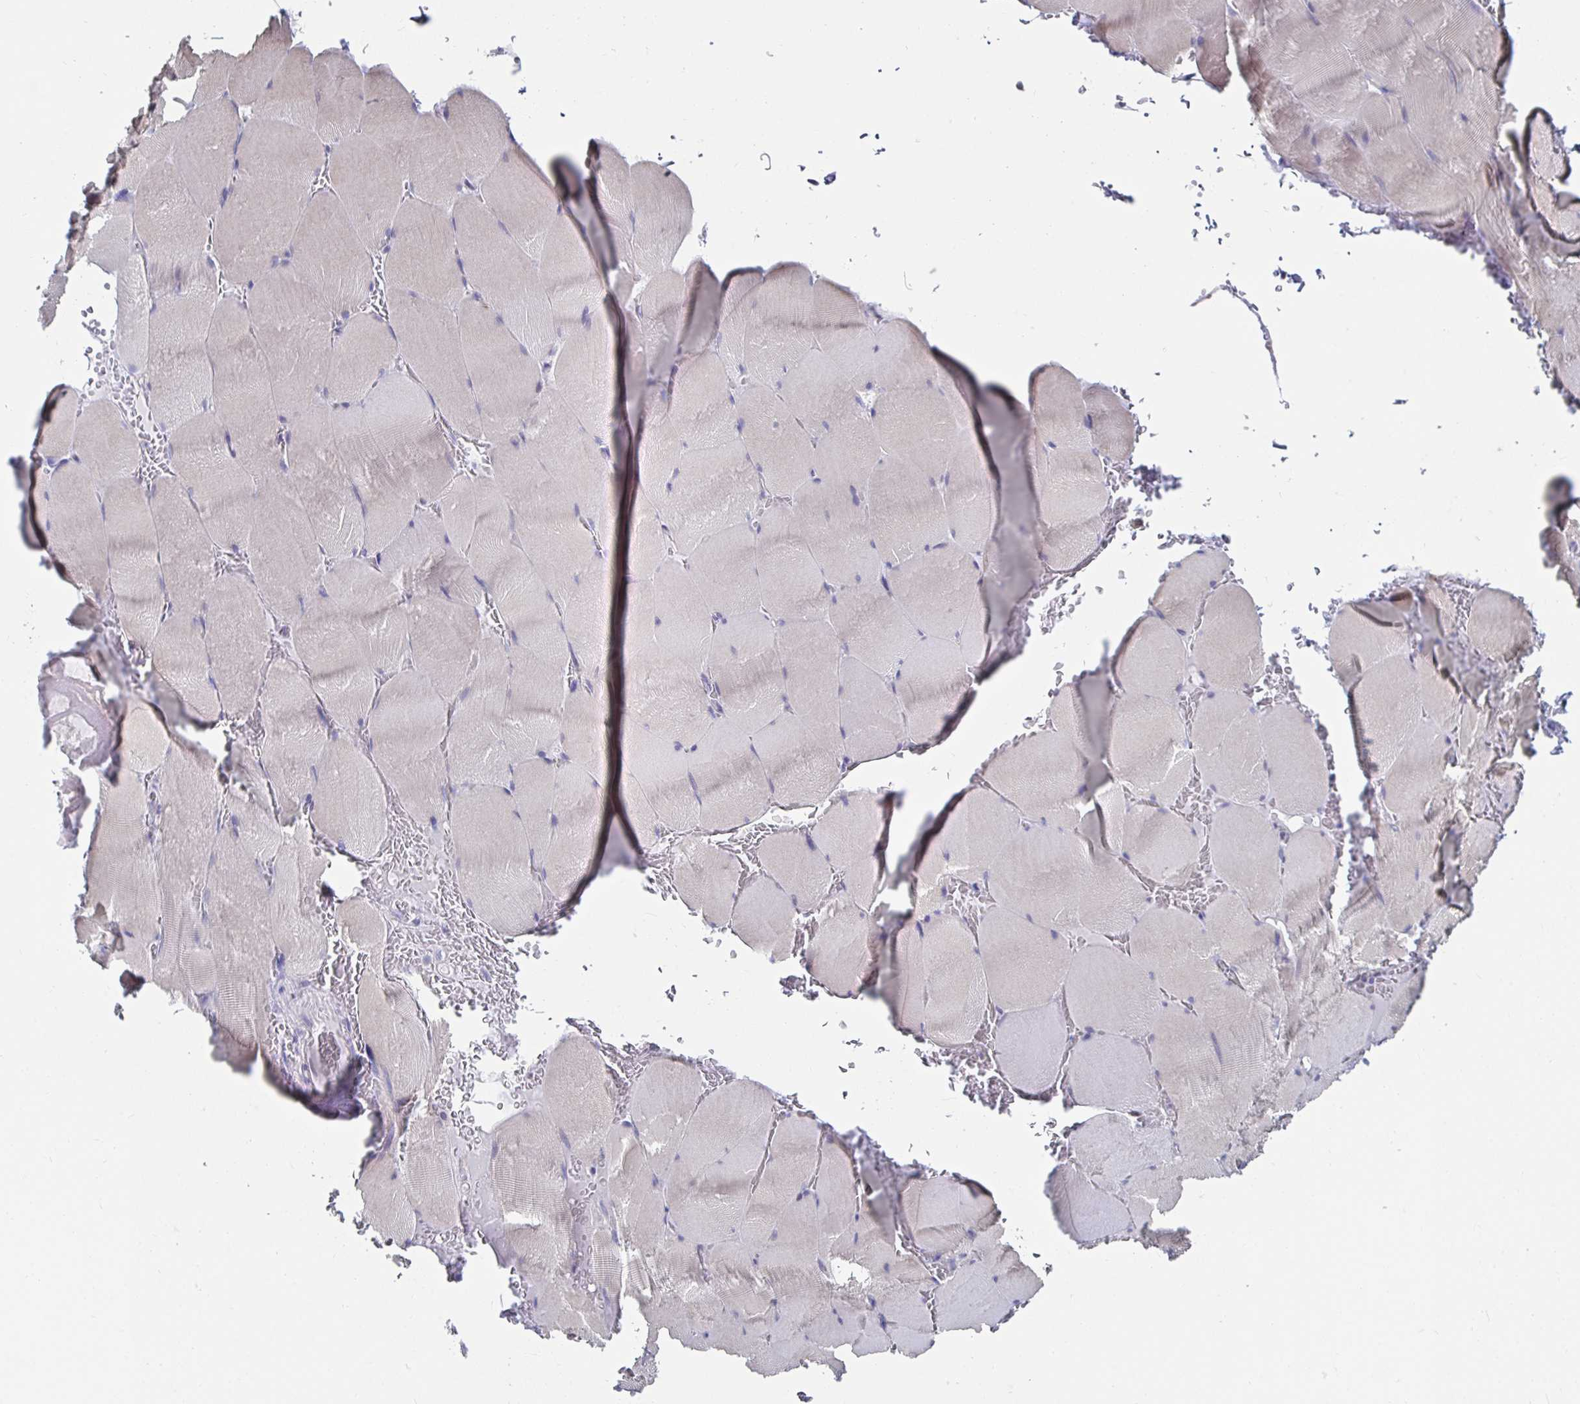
{"staining": {"intensity": "negative", "quantity": "none", "location": "none"}, "tissue": "skeletal muscle", "cell_type": "Myocytes", "image_type": "normal", "snomed": [{"axis": "morphology", "description": "Normal tissue, NOS"}, {"axis": "topography", "description": "Skeletal muscle"}, {"axis": "topography", "description": "Head-Neck"}], "caption": "An IHC photomicrograph of normal skeletal muscle is shown. There is no staining in myocytes of skeletal muscle. The staining was performed using DAB to visualize the protein expression in brown, while the nuclei were stained in blue with hematoxylin (Magnification: 20x).", "gene": "NOCT", "patient": {"sex": "male", "age": 66}}